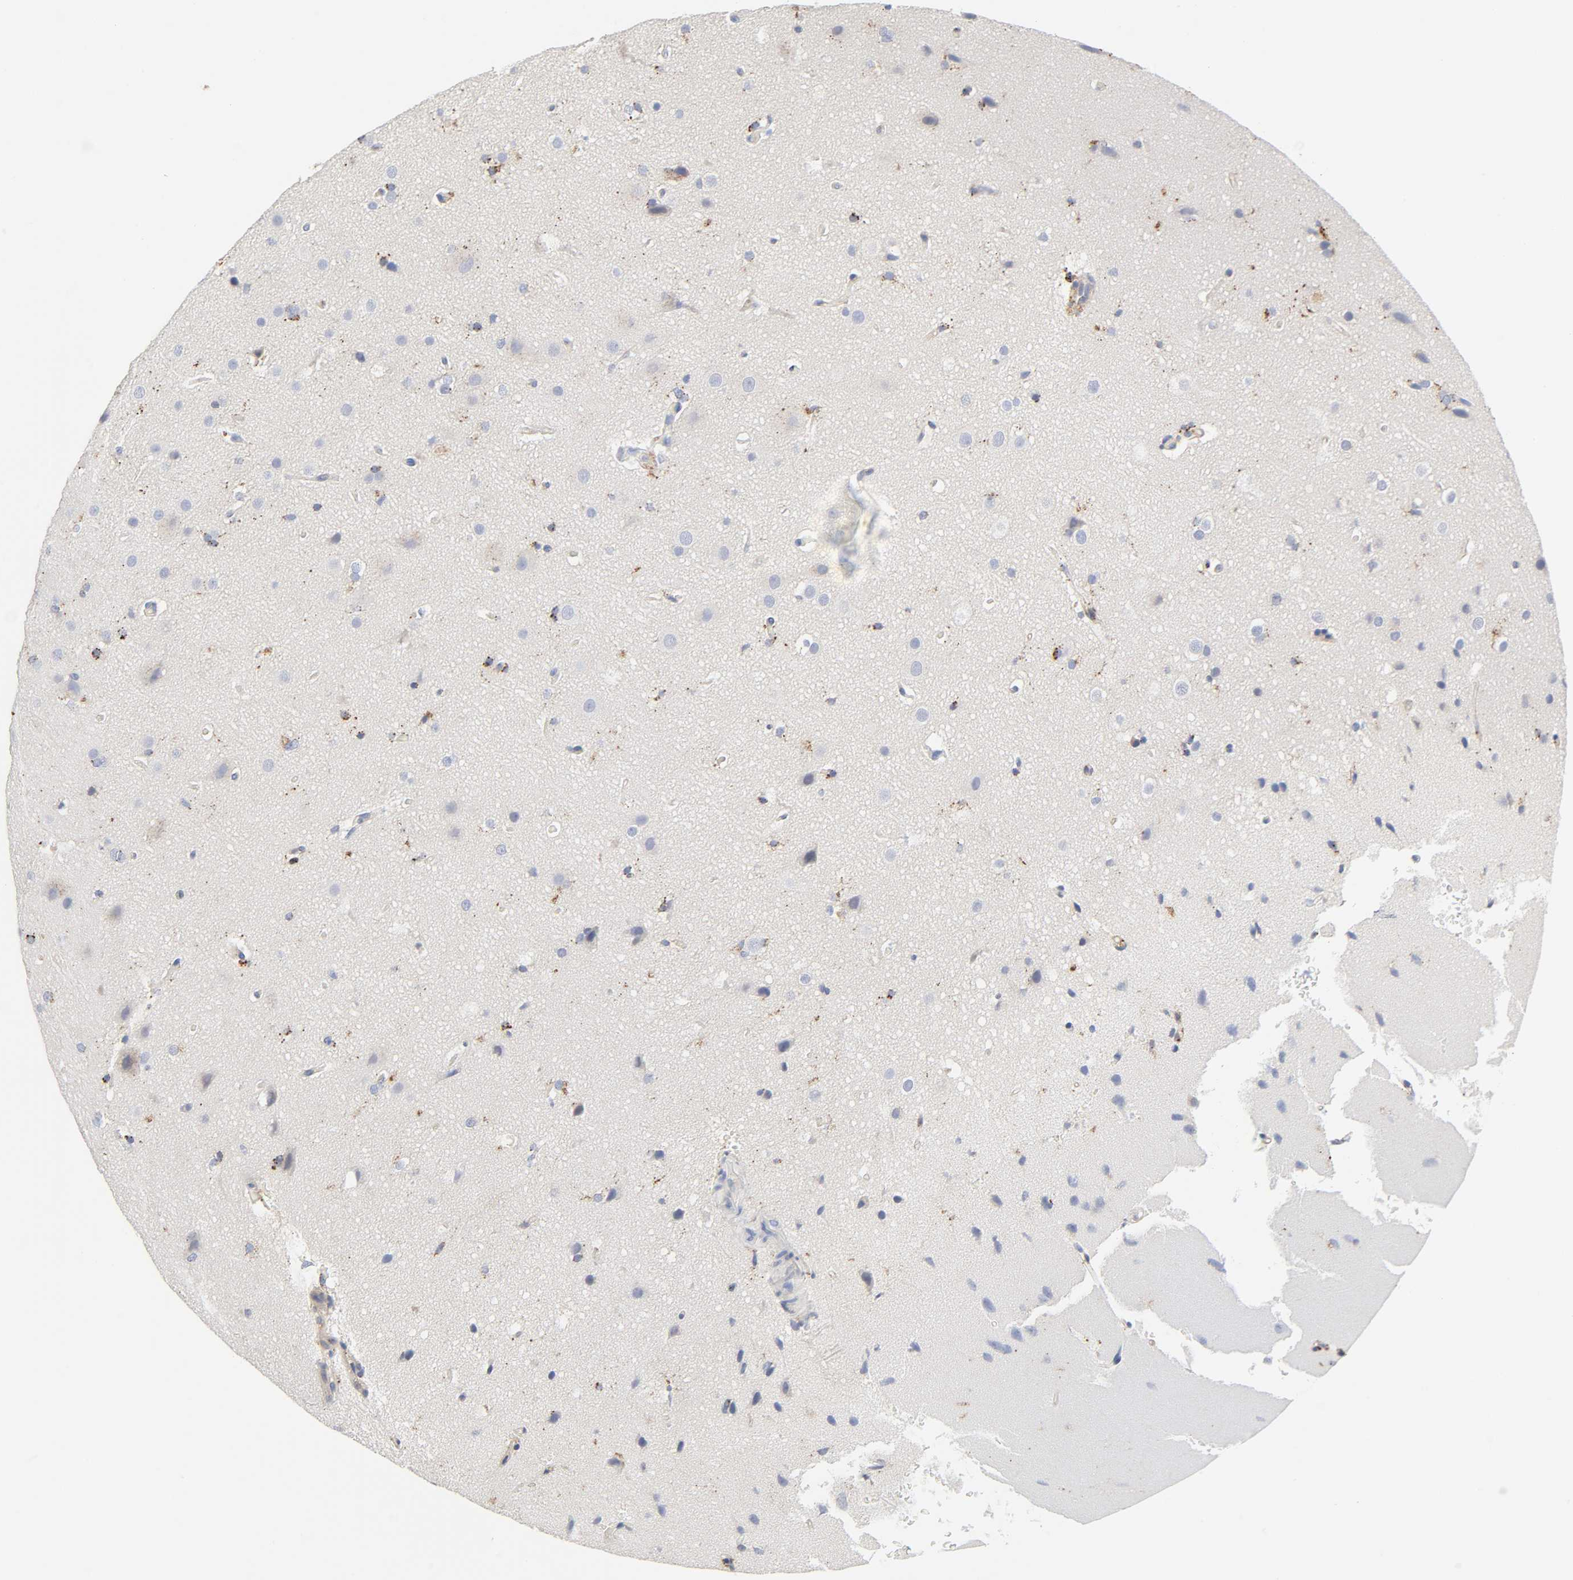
{"staining": {"intensity": "strong", "quantity": "<25%", "location": "cytoplasmic/membranous"}, "tissue": "glioma", "cell_type": "Tumor cells", "image_type": "cancer", "snomed": [{"axis": "morphology", "description": "Glioma, malignant, Low grade"}, {"axis": "topography", "description": "Cerebral cortex"}], "caption": "Malignant low-grade glioma was stained to show a protein in brown. There is medium levels of strong cytoplasmic/membranous staining in about <25% of tumor cells.", "gene": "MAGEB17", "patient": {"sex": "female", "age": 47}}